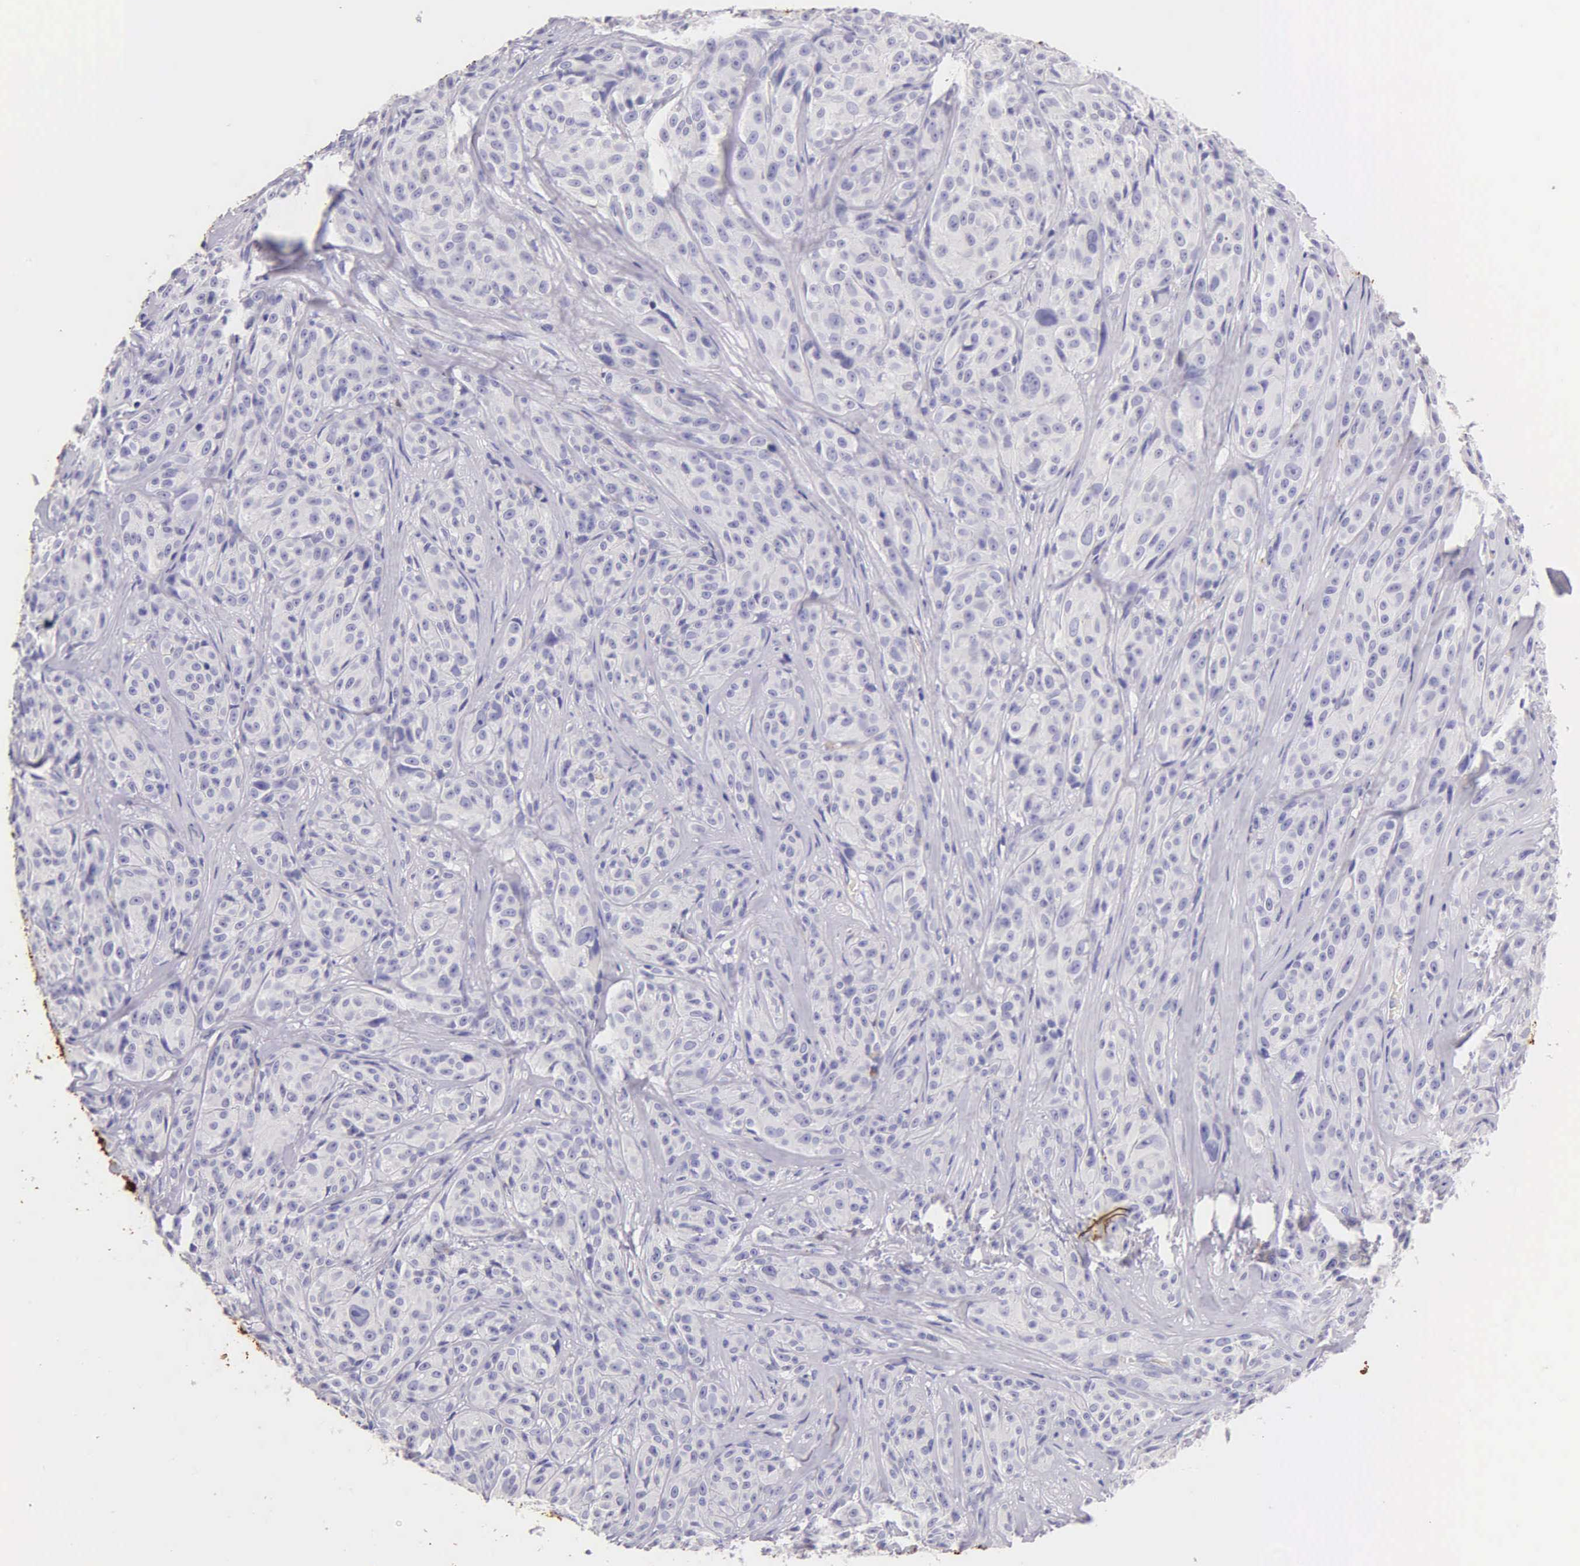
{"staining": {"intensity": "negative", "quantity": "none", "location": "none"}, "tissue": "melanoma", "cell_type": "Tumor cells", "image_type": "cancer", "snomed": [{"axis": "morphology", "description": "Malignant melanoma, NOS"}, {"axis": "topography", "description": "Skin"}], "caption": "Tumor cells show no significant protein positivity in malignant melanoma.", "gene": "KRT17", "patient": {"sex": "male", "age": 56}}